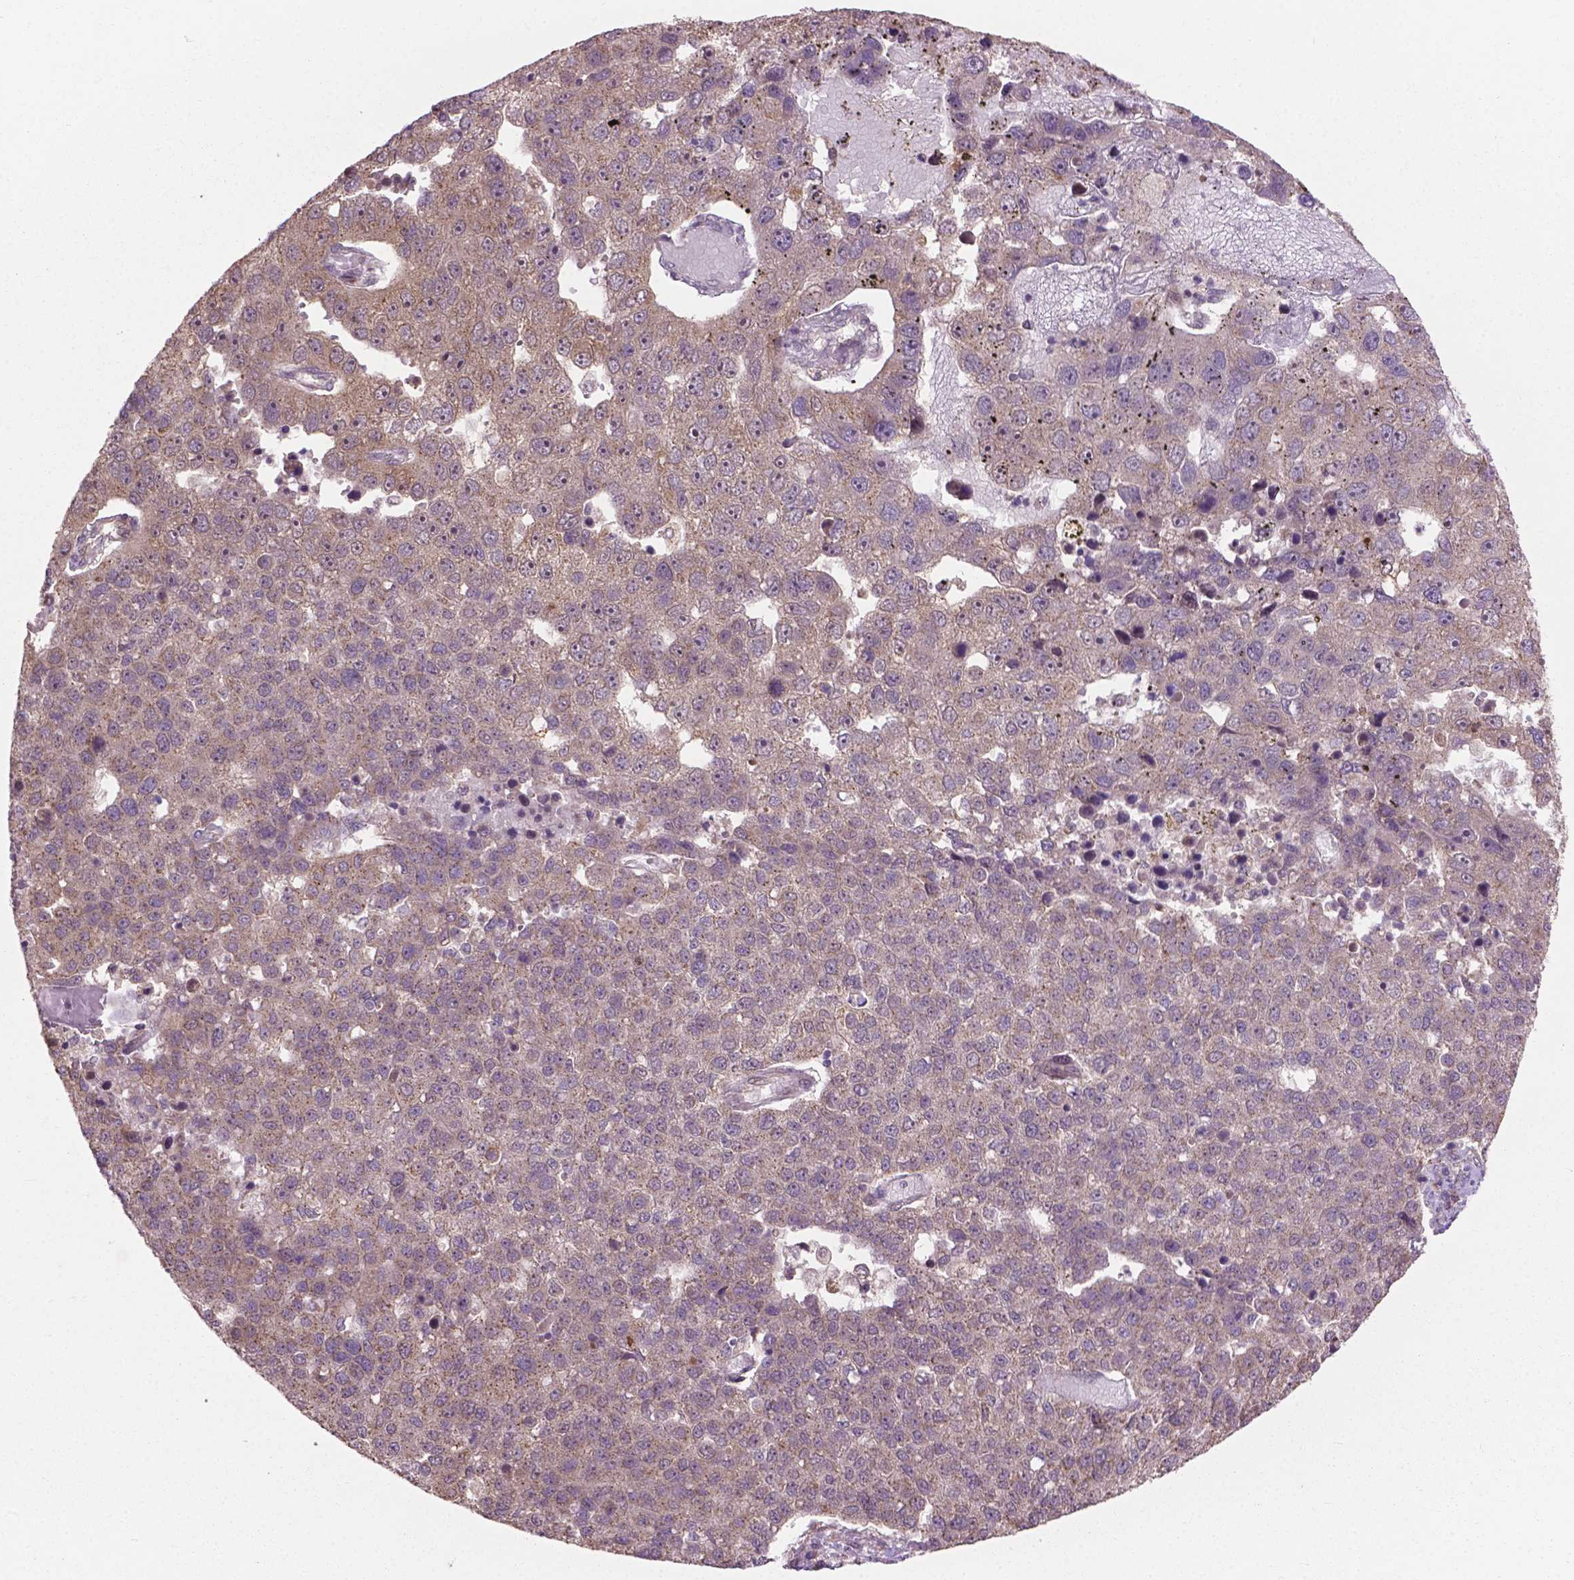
{"staining": {"intensity": "weak", "quantity": "25%-75%", "location": "cytoplasmic/membranous"}, "tissue": "pancreatic cancer", "cell_type": "Tumor cells", "image_type": "cancer", "snomed": [{"axis": "morphology", "description": "Adenocarcinoma, NOS"}, {"axis": "topography", "description": "Pancreas"}], "caption": "Weak cytoplasmic/membranous expression is appreciated in about 25%-75% of tumor cells in pancreatic adenocarcinoma. (IHC, brightfield microscopy, high magnification).", "gene": "PPP1CB", "patient": {"sex": "female", "age": 61}}